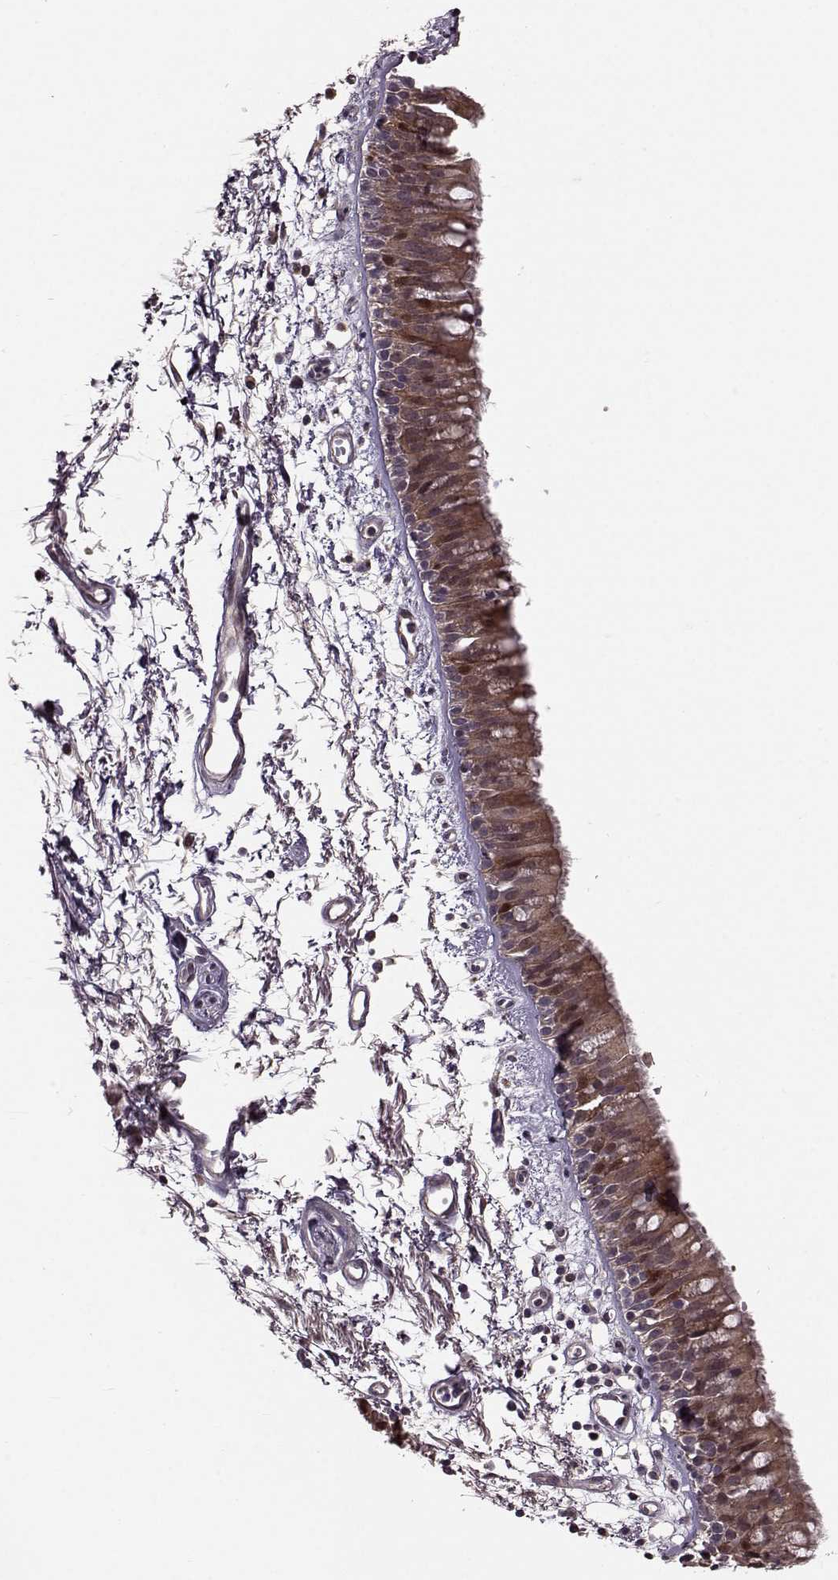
{"staining": {"intensity": "strong", "quantity": ">75%", "location": "cytoplasmic/membranous"}, "tissue": "bronchus", "cell_type": "Respiratory epithelial cells", "image_type": "normal", "snomed": [{"axis": "morphology", "description": "Normal tissue, NOS"}, {"axis": "morphology", "description": "Squamous cell carcinoma, NOS"}, {"axis": "topography", "description": "Cartilage tissue"}, {"axis": "topography", "description": "Bronchus"}, {"axis": "topography", "description": "Lung"}], "caption": "Immunohistochemical staining of normal human bronchus shows strong cytoplasmic/membranous protein expression in about >75% of respiratory epithelial cells. The staining is performed using DAB (3,3'-diaminobenzidine) brown chromogen to label protein expression. The nuclei are counter-stained blue using hematoxylin.", "gene": "FNIP2", "patient": {"sex": "male", "age": 66}}